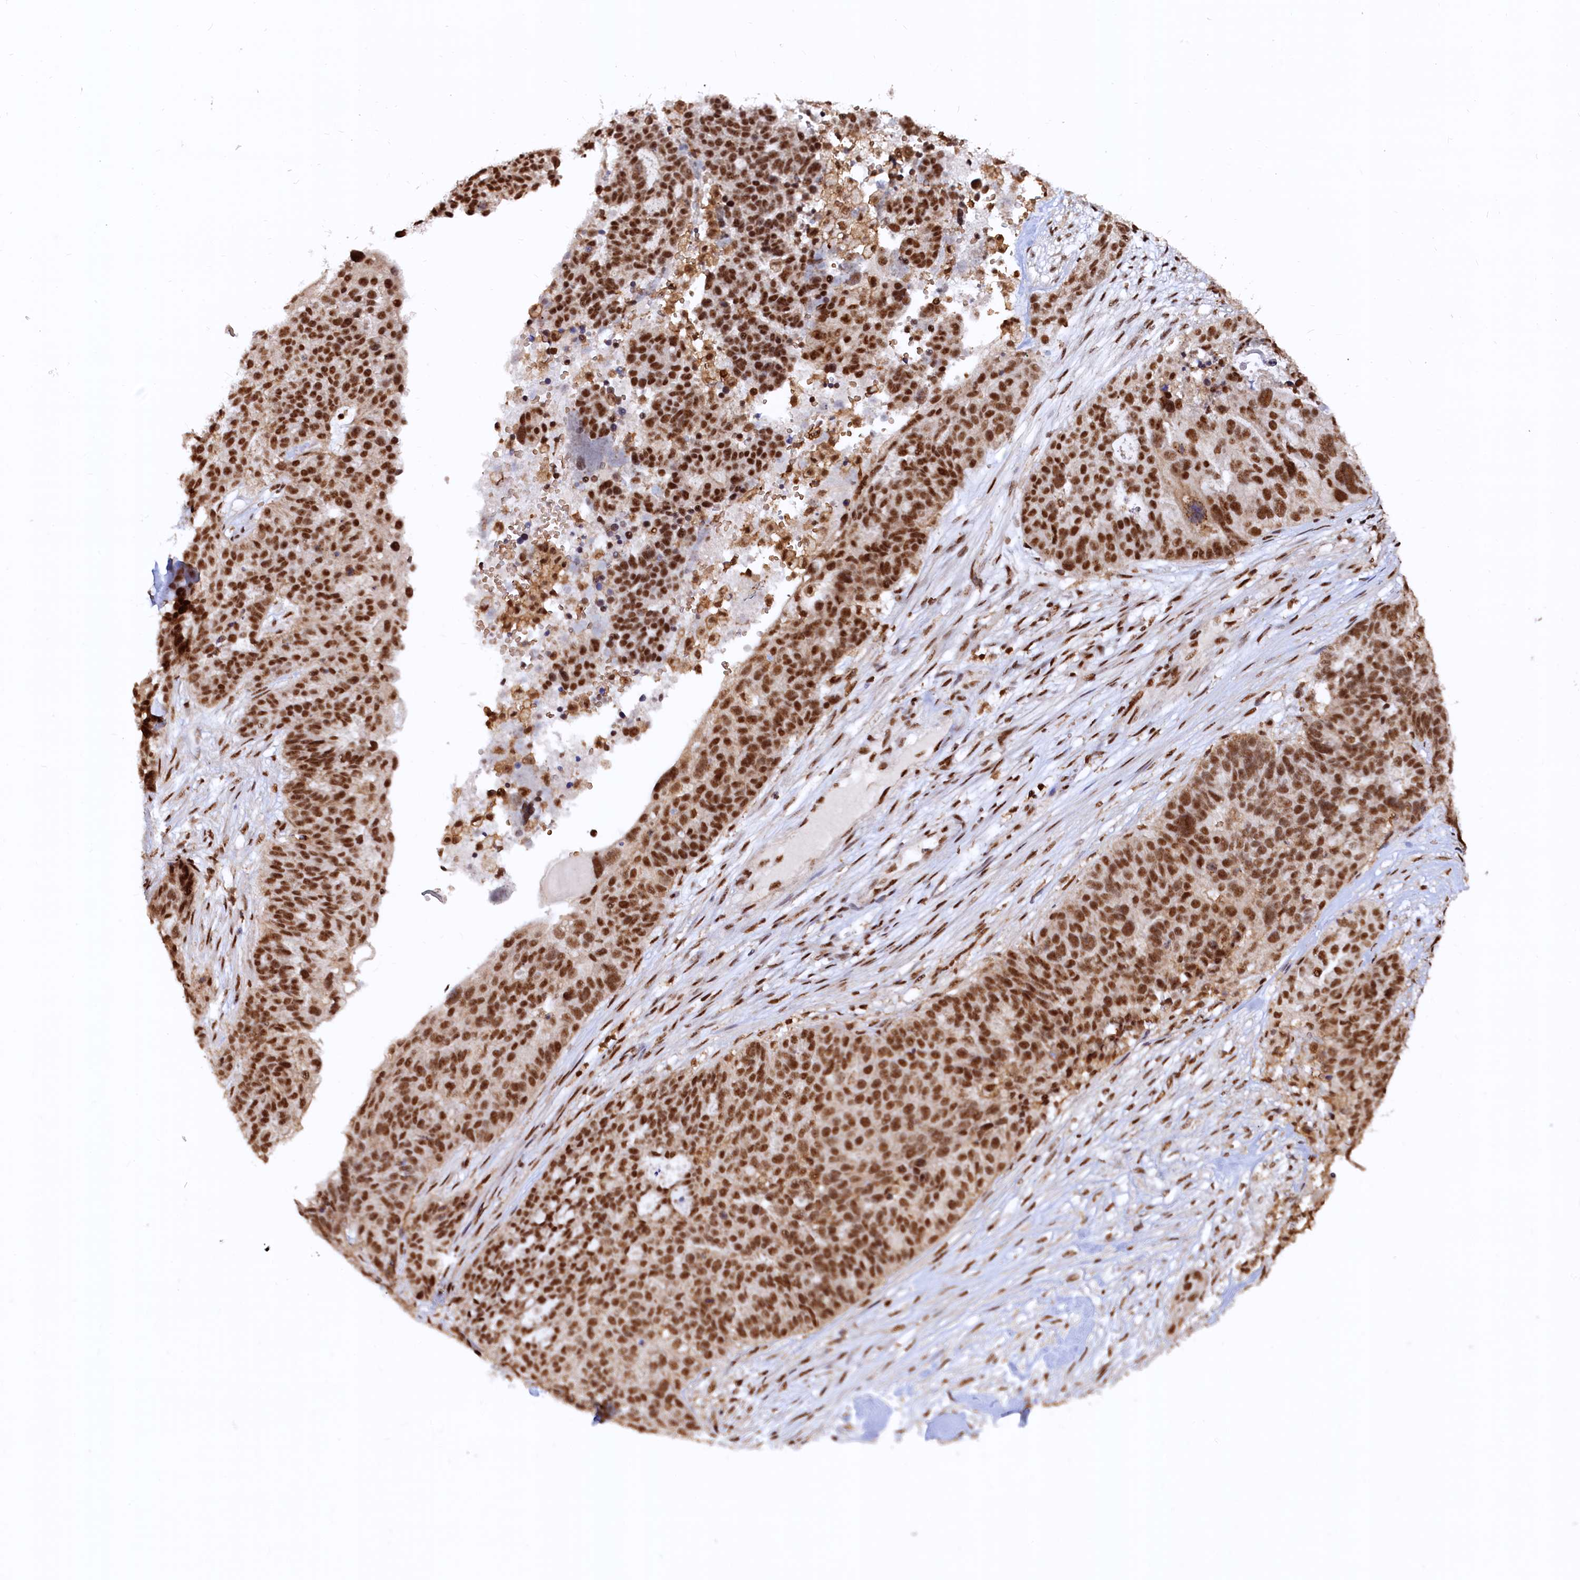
{"staining": {"intensity": "strong", "quantity": ">75%", "location": "nuclear"}, "tissue": "ovarian cancer", "cell_type": "Tumor cells", "image_type": "cancer", "snomed": [{"axis": "morphology", "description": "Cystadenocarcinoma, serous, NOS"}, {"axis": "topography", "description": "Ovary"}], "caption": "Protein staining of ovarian cancer (serous cystadenocarcinoma) tissue displays strong nuclear positivity in approximately >75% of tumor cells. The staining was performed using DAB to visualize the protein expression in brown, while the nuclei were stained in blue with hematoxylin (Magnification: 20x).", "gene": "RSRC2", "patient": {"sex": "female", "age": 59}}